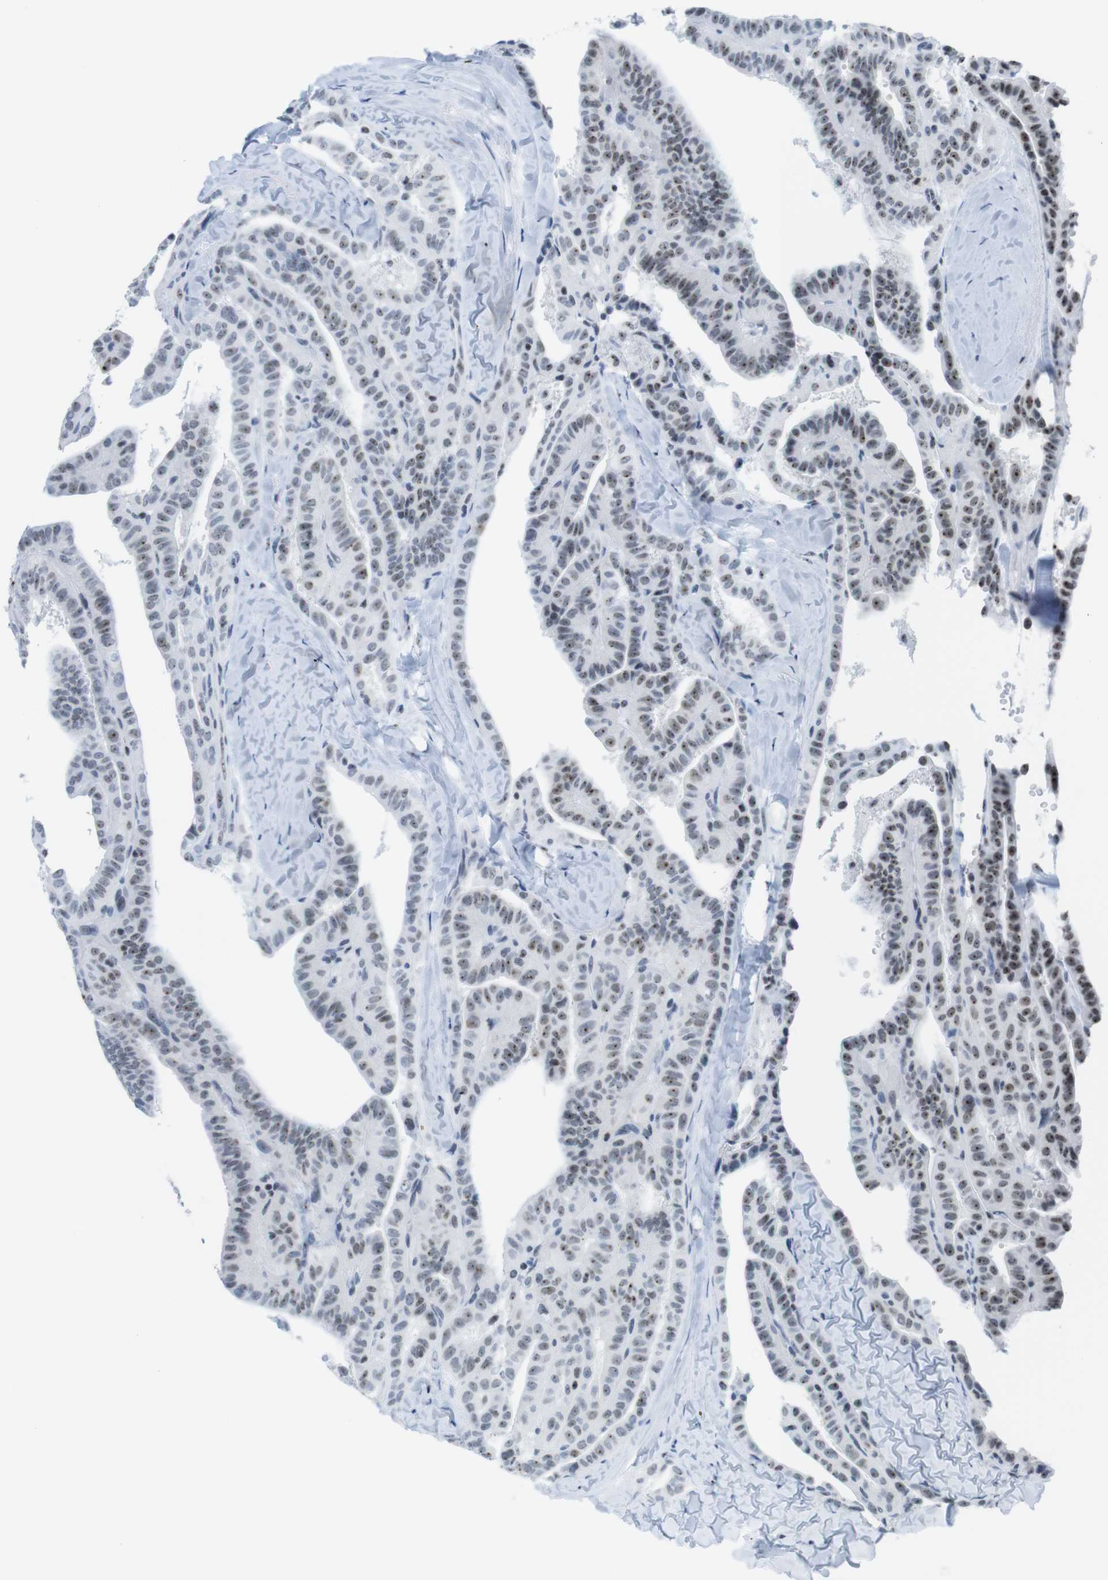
{"staining": {"intensity": "moderate", "quantity": "25%-75%", "location": "nuclear"}, "tissue": "thyroid cancer", "cell_type": "Tumor cells", "image_type": "cancer", "snomed": [{"axis": "morphology", "description": "Papillary adenocarcinoma, NOS"}, {"axis": "topography", "description": "Thyroid gland"}], "caption": "This histopathology image shows immunohistochemistry (IHC) staining of thyroid cancer (papillary adenocarcinoma), with medium moderate nuclear positivity in about 25%-75% of tumor cells.", "gene": "NIFK", "patient": {"sex": "male", "age": 77}}